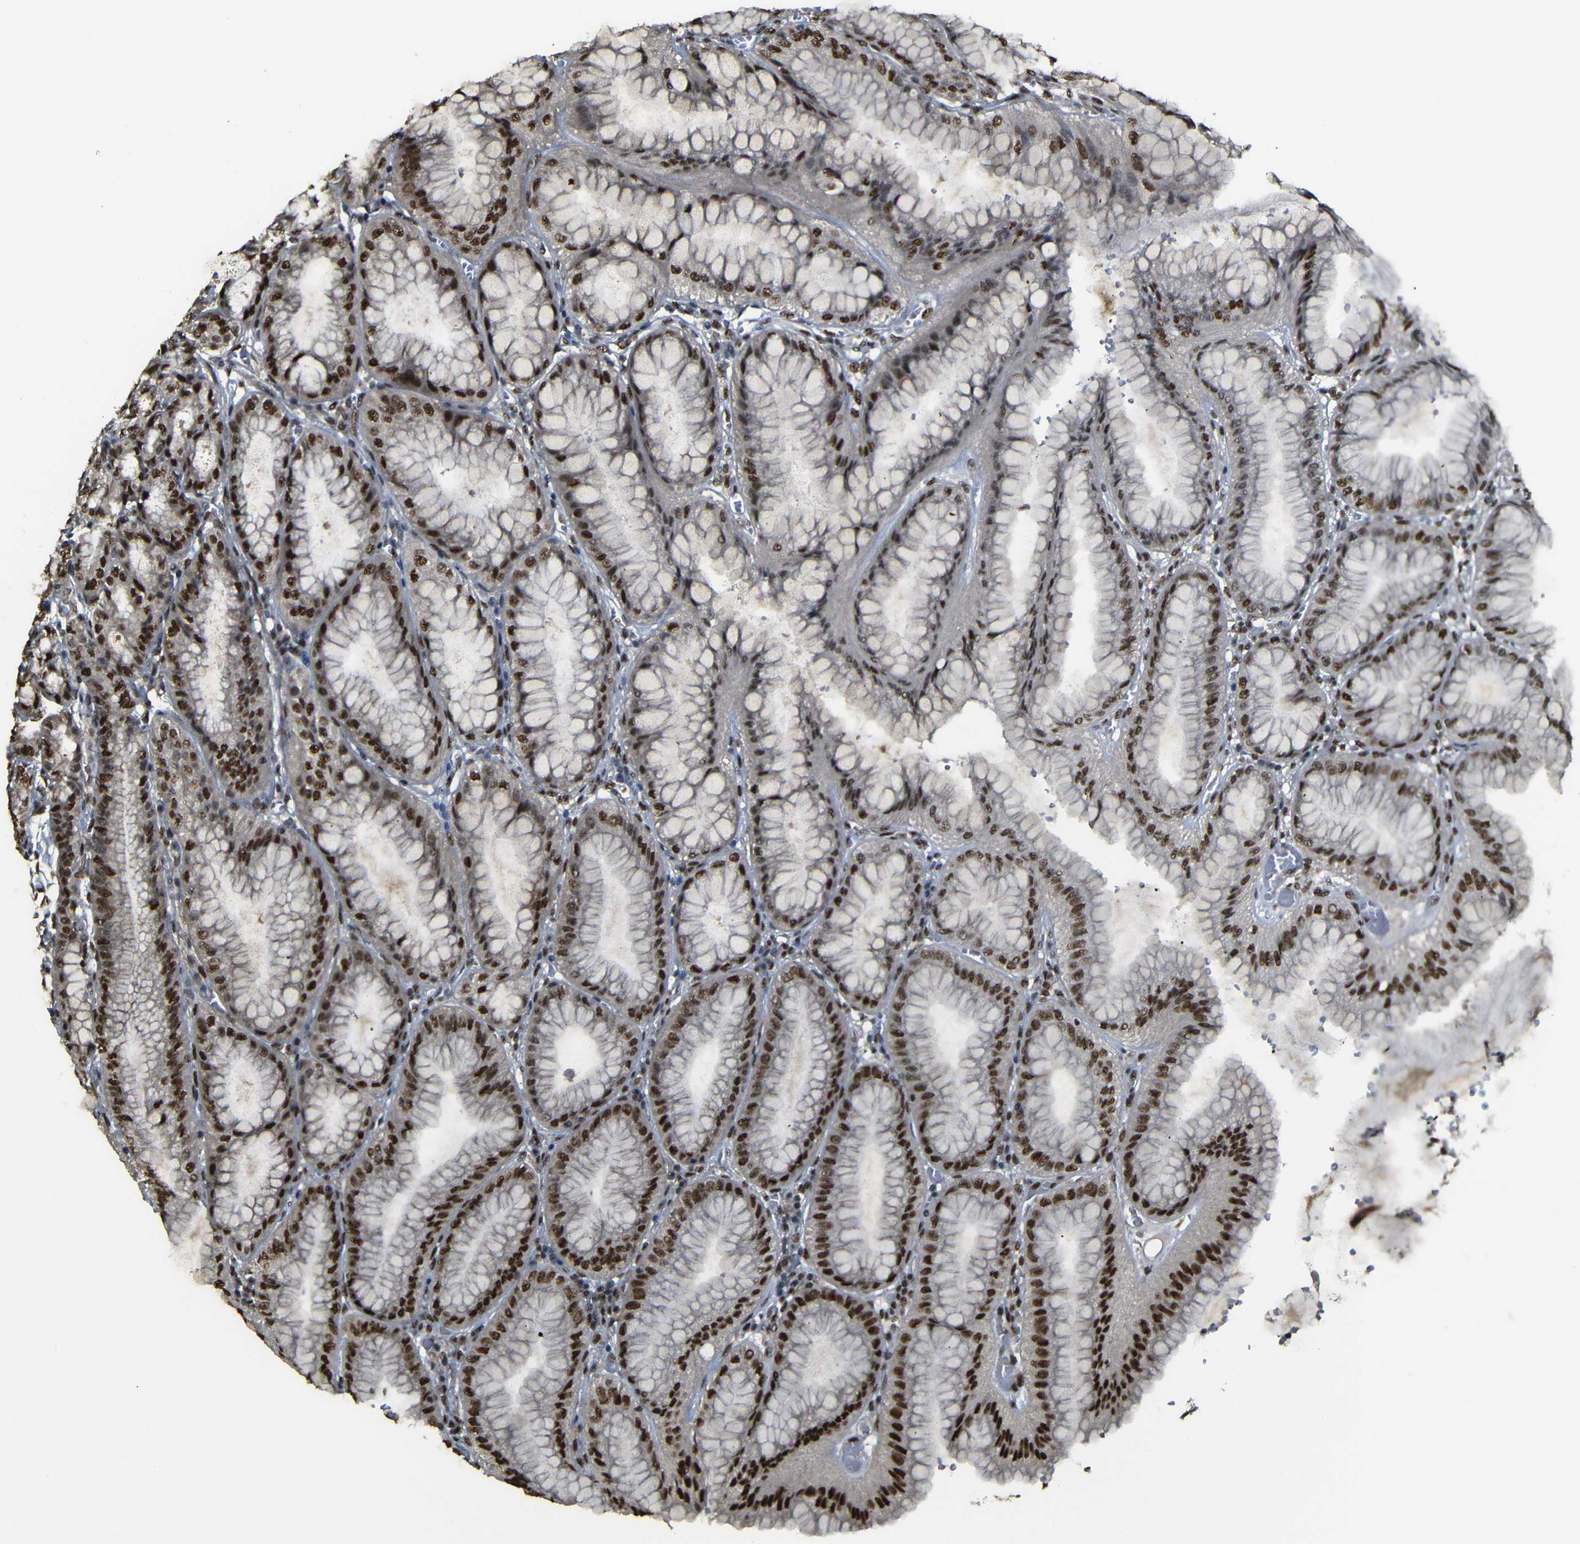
{"staining": {"intensity": "strong", "quantity": ">75%", "location": "nuclear"}, "tissue": "stomach", "cell_type": "Glandular cells", "image_type": "normal", "snomed": [{"axis": "morphology", "description": "Normal tissue, NOS"}, {"axis": "topography", "description": "Stomach, lower"}], "caption": "A photomicrograph of stomach stained for a protein exhibits strong nuclear brown staining in glandular cells. The protein of interest is stained brown, and the nuclei are stained in blue (DAB IHC with brightfield microscopy, high magnification).", "gene": "TCF7L2", "patient": {"sex": "male", "age": 71}}